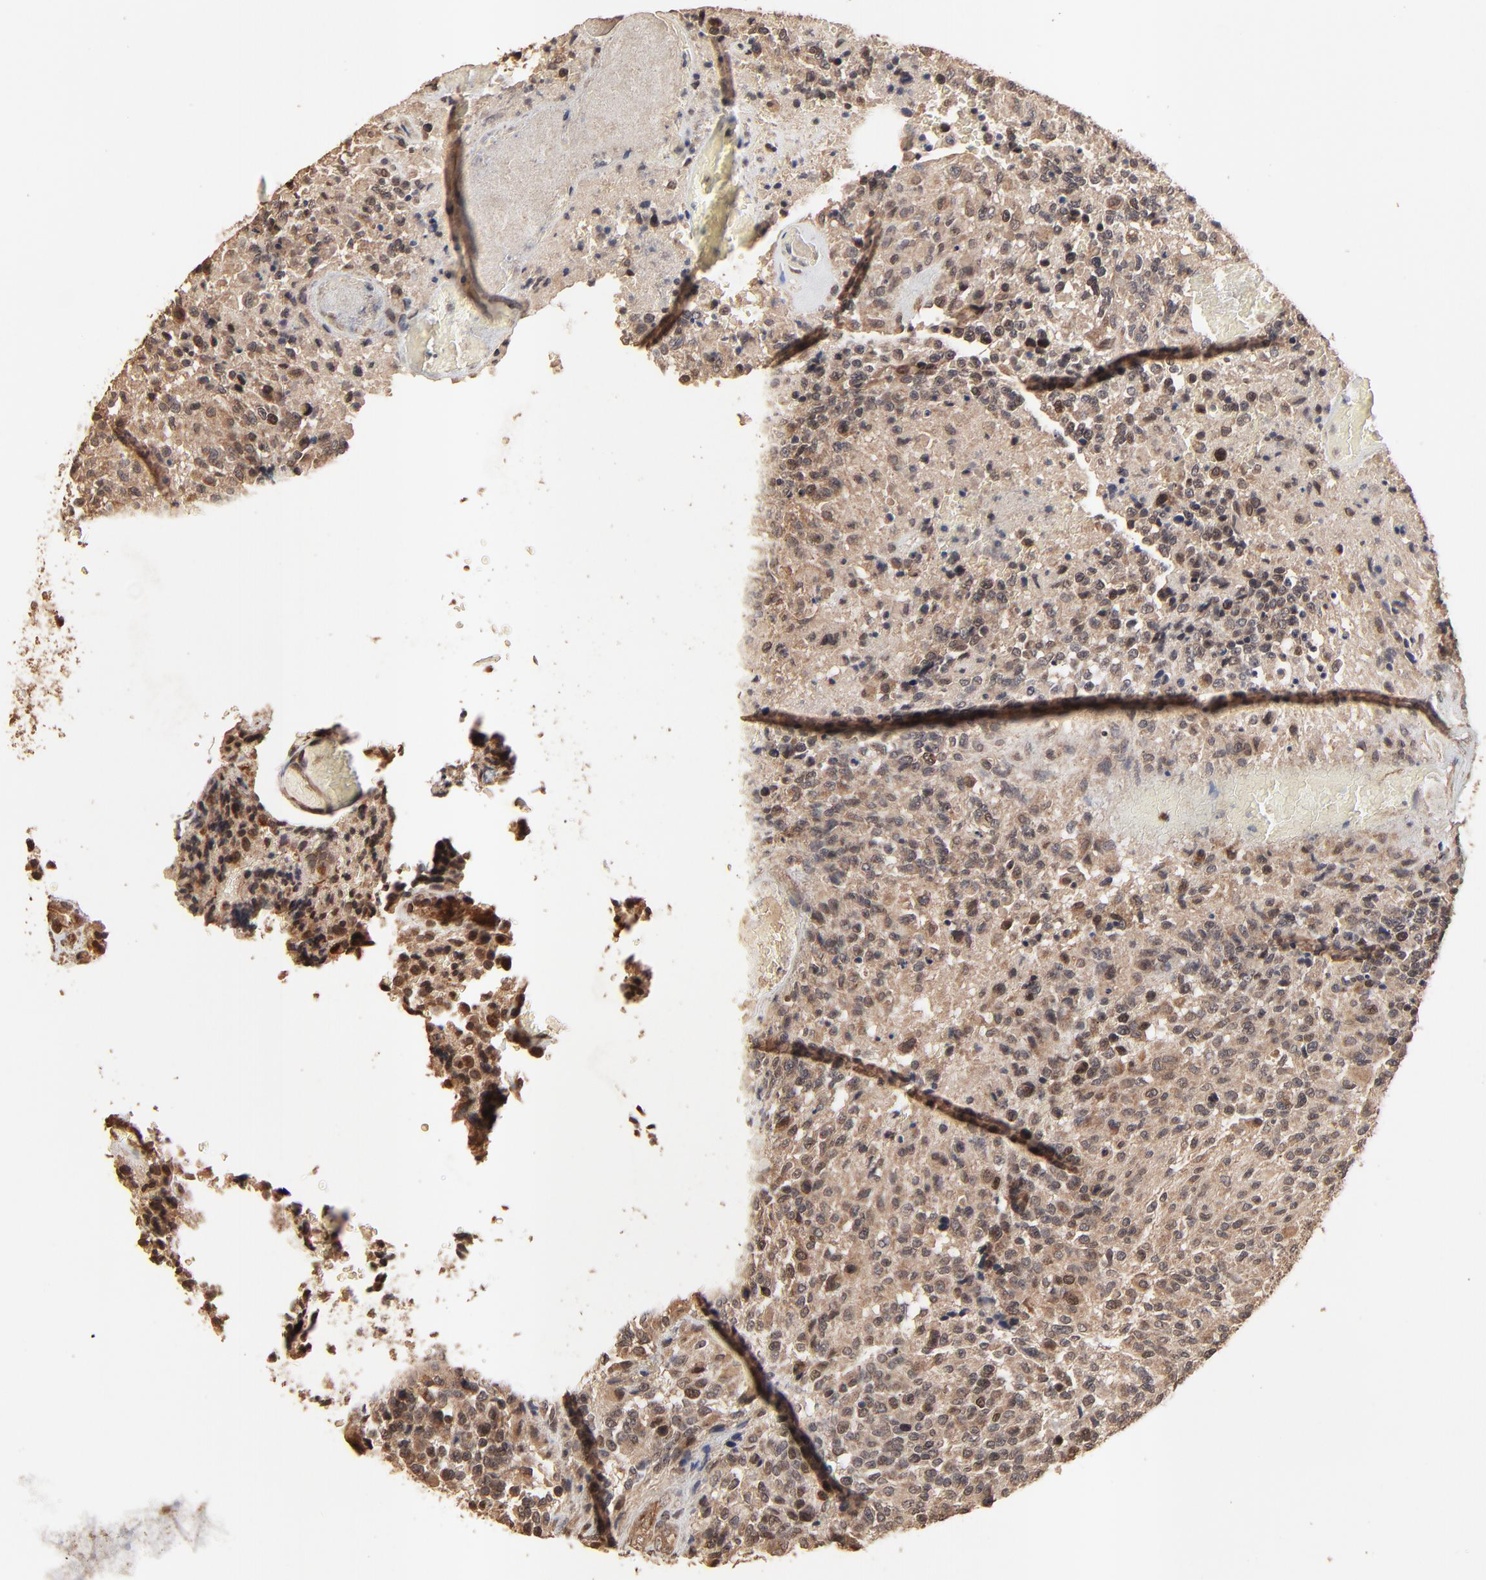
{"staining": {"intensity": "moderate", "quantity": "<25%", "location": "cytoplasmic/membranous"}, "tissue": "glioma", "cell_type": "Tumor cells", "image_type": "cancer", "snomed": [{"axis": "morphology", "description": "Glioma, malignant, High grade"}, {"axis": "topography", "description": "Brain"}], "caption": "Malignant glioma (high-grade) stained with a protein marker shows moderate staining in tumor cells.", "gene": "FAM227A", "patient": {"sex": "male", "age": 36}}